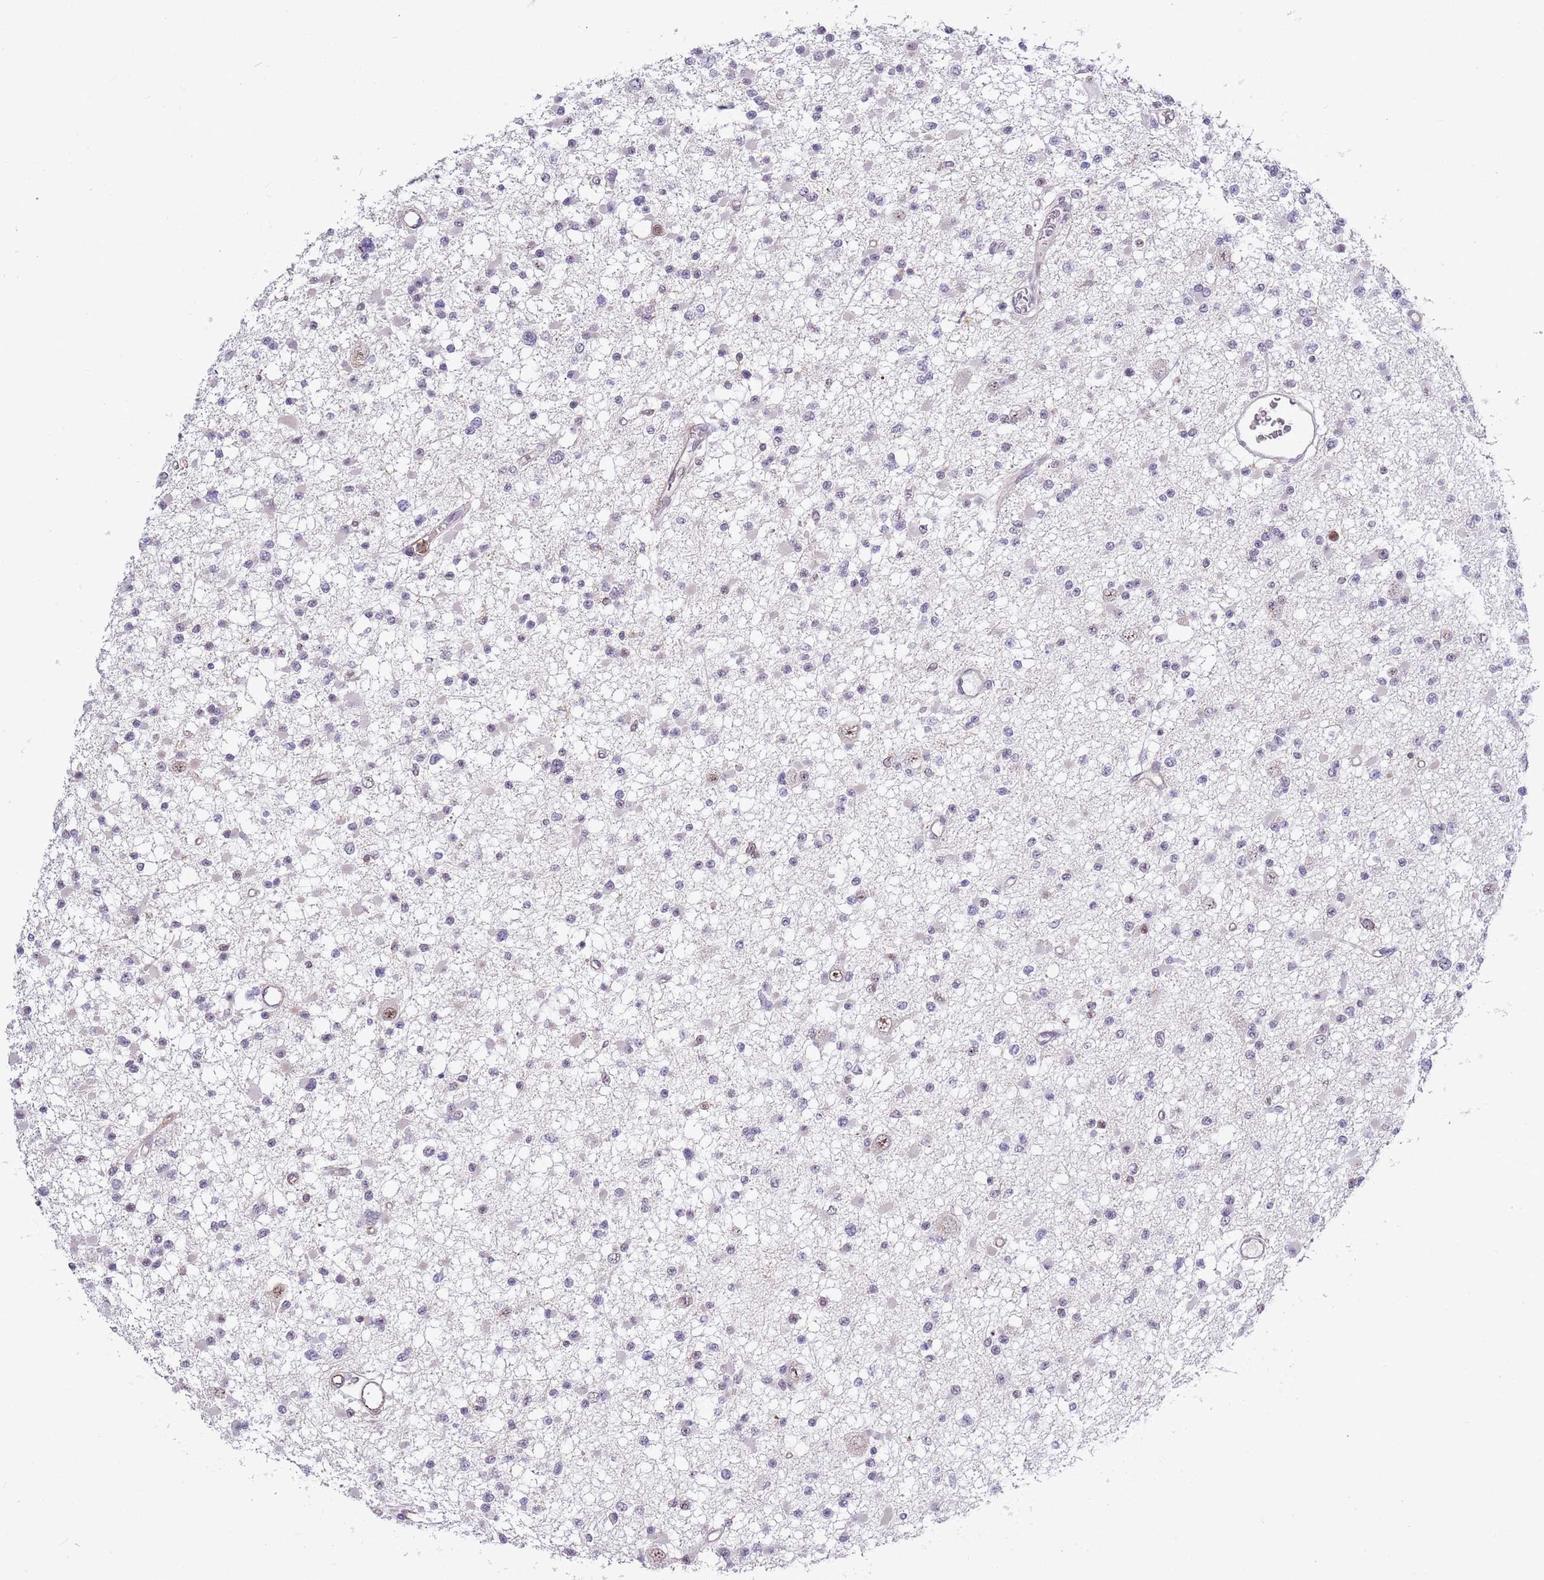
{"staining": {"intensity": "negative", "quantity": "none", "location": "none"}, "tissue": "glioma", "cell_type": "Tumor cells", "image_type": "cancer", "snomed": [{"axis": "morphology", "description": "Glioma, malignant, Low grade"}, {"axis": "topography", "description": "Brain"}], "caption": "The image shows no significant positivity in tumor cells of malignant glioma (low-grade).", "gene": "CCNJL", "patient": {"sex": "female", "age": 22}}